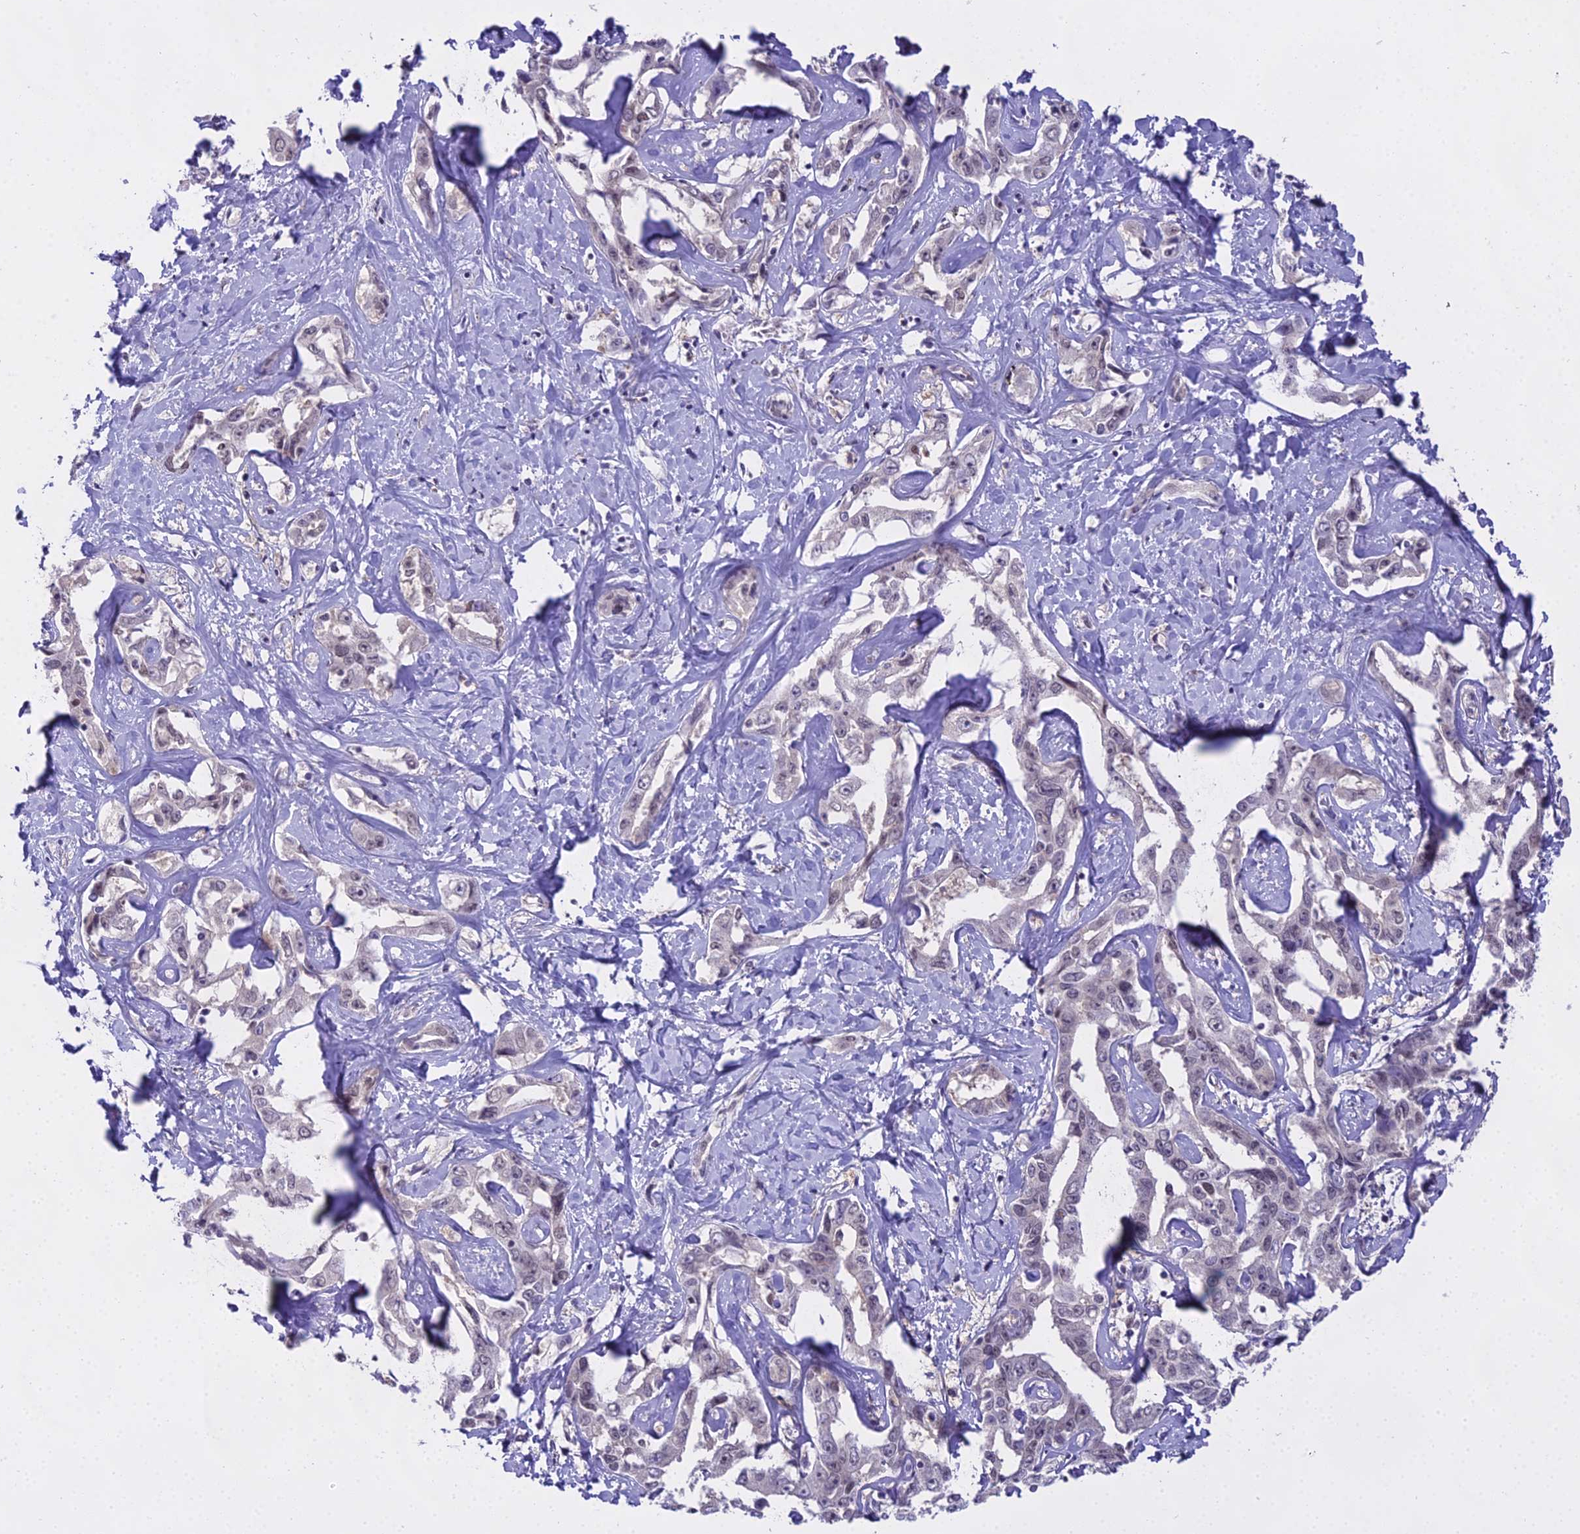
{"staining": {"intensity": "negative", "quantity": "none", "location": "none"}, "tissue": "liver cancer", "cell_type": "Tumor cells", "image_type": "cancer", "snomed": [{"axis": "morphology", "description": "Cholangiocarcinoma"}, {"axis": "topography", "description": "Liver"}], "caption": "Photomicrograph shows no protein expression in tumor cells of liver cancer tissue.", "gene": "MAT2A", "patient": {"sex": "male", "age": 59}}